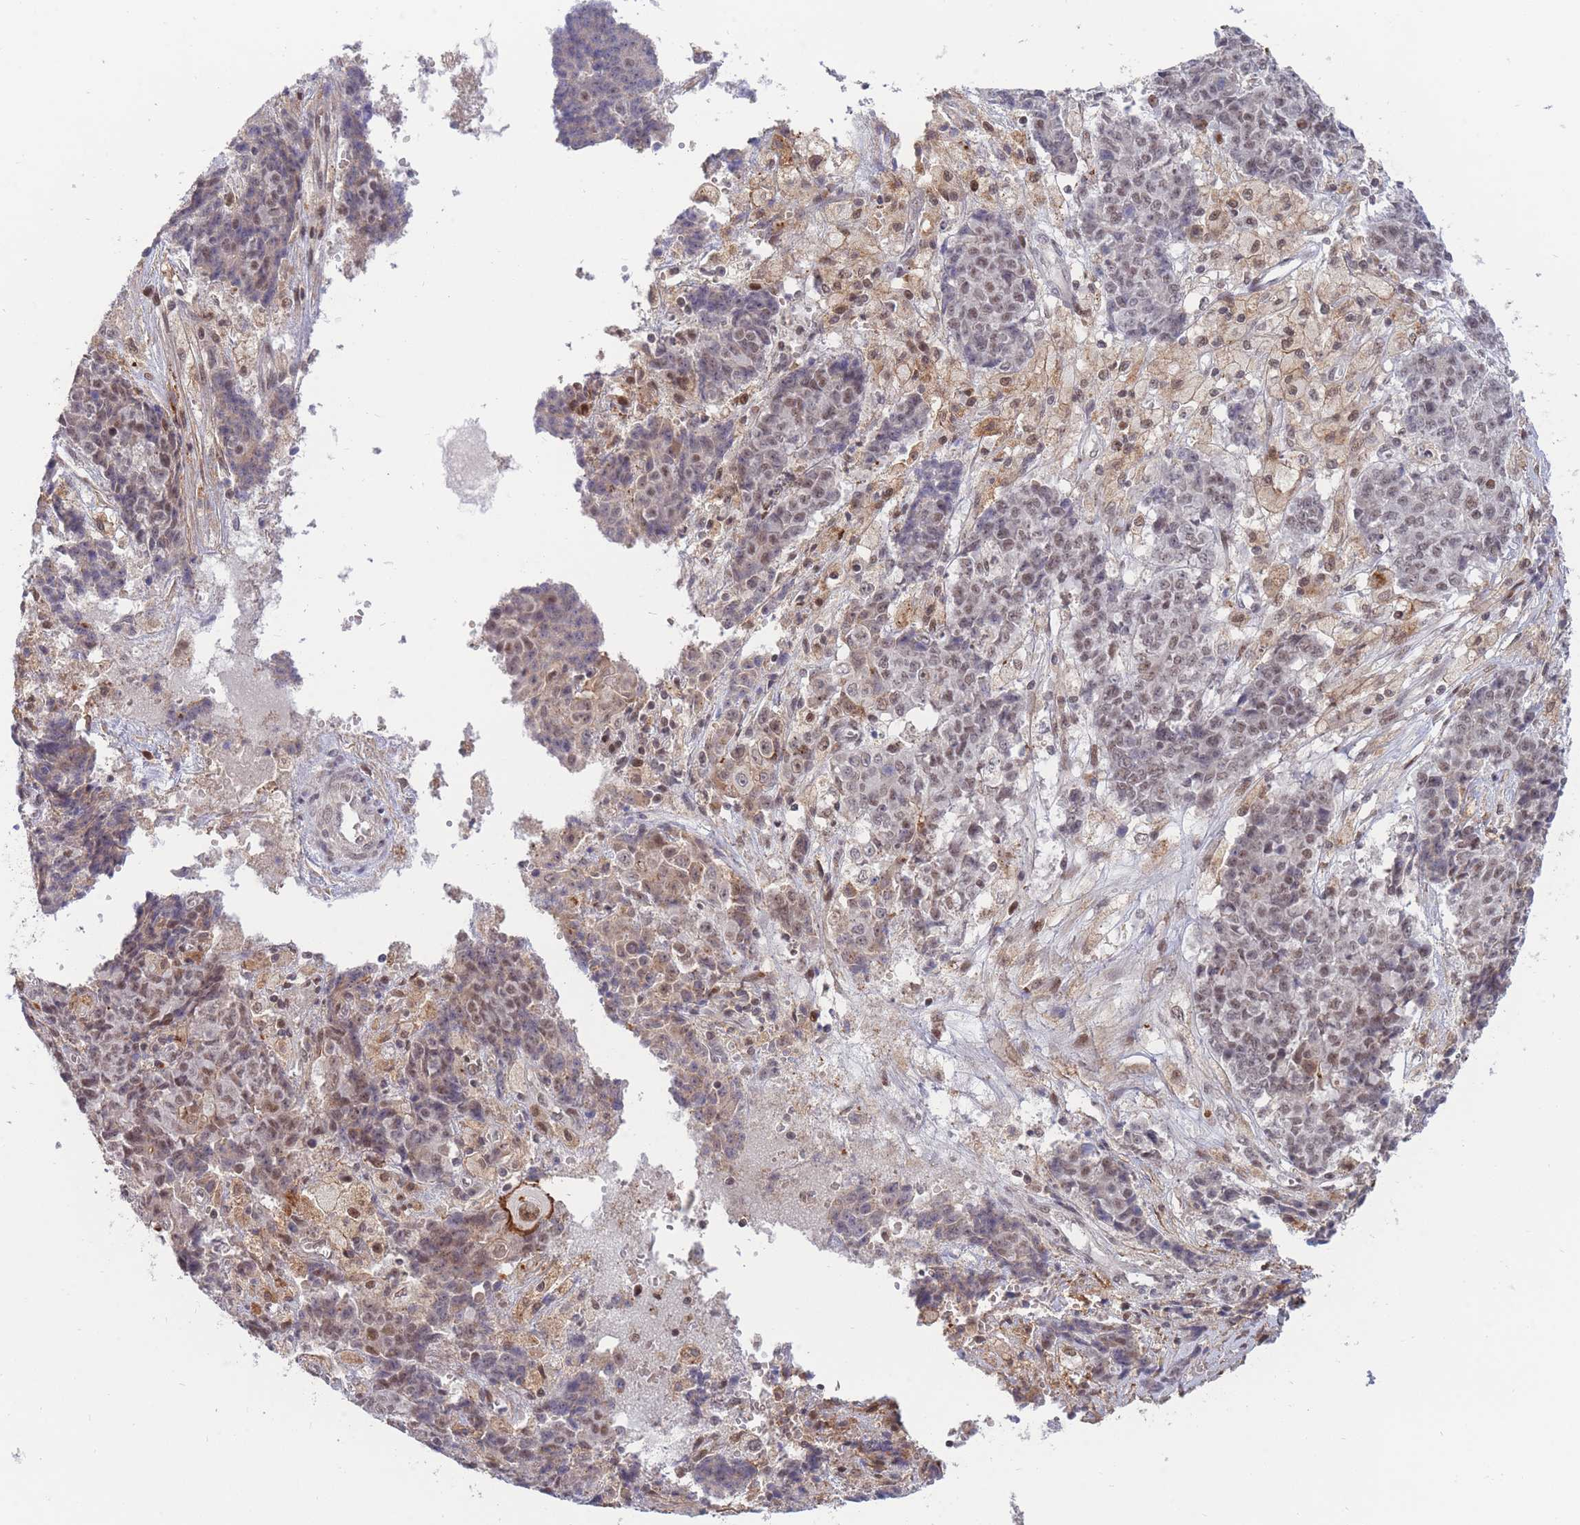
{"staining": {"intensity": "moderate", "quantity": "25%-75%", "location": "cytoplasmic/membranous,nuclear"}, "tissue": "ovarian cancer", "cell_type": "Tumor cells", "image_type": "cancer", "snomed": [{"axis": "morphology", "description": "Carcinoma, endometroid"}, {"axis": "topography", "description": "Ovary"}], "caption": "Ovarian cancer stained for a protein shows moderate cytoplasmic/membranous and nuclear positivity in tumor cells.", "gene": "BOD1L1", "patient": {"sex": "female", "age": 42}}